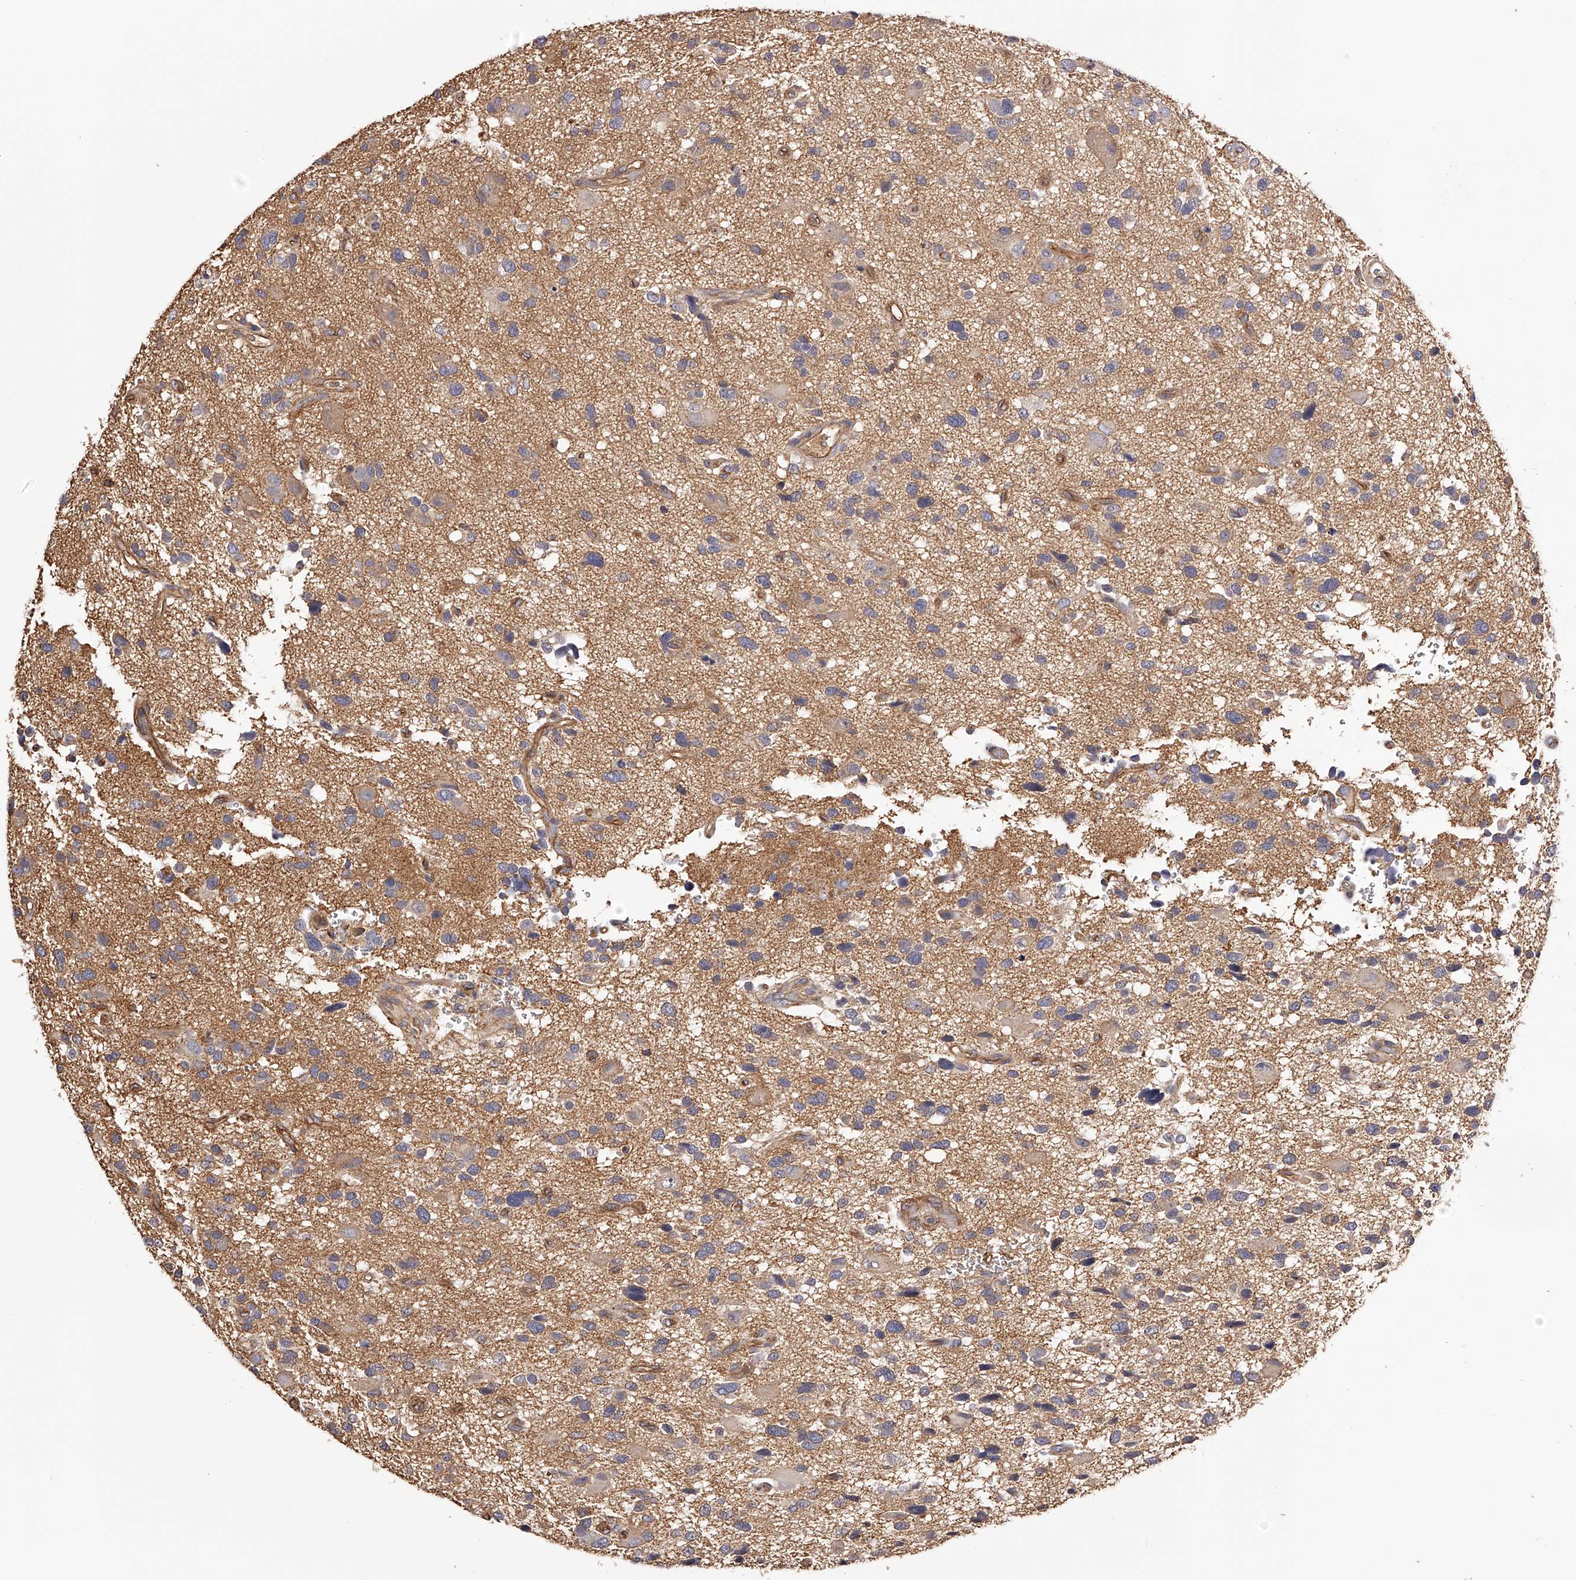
{"staining": {"intensity": "weak", "quantity": "25%-75%", "location": "cytoplasmic/membranous"}, "tissue": "glioma", "cell_type": "Tumor cells", "image_type": "cancer", "snomed": [{"axis": "morphology", "description": "Glioma, malignant, High grade"}, {"axis": "topography", "description": "Brain"}], "caption": "Glioma stained with DAB immunohistochemistry reveals low levels of weak cytoplasmic/membranous staining in approximately 25%-75% of tumor cells. (Stains: DAB (3,3'-diaminobenzidine) in brown, nuclei in blue, Microscopy: brightfield microscopy at high magnification).", "gene": "LTV1", "patient": {"sex": "male", "age": 33}}